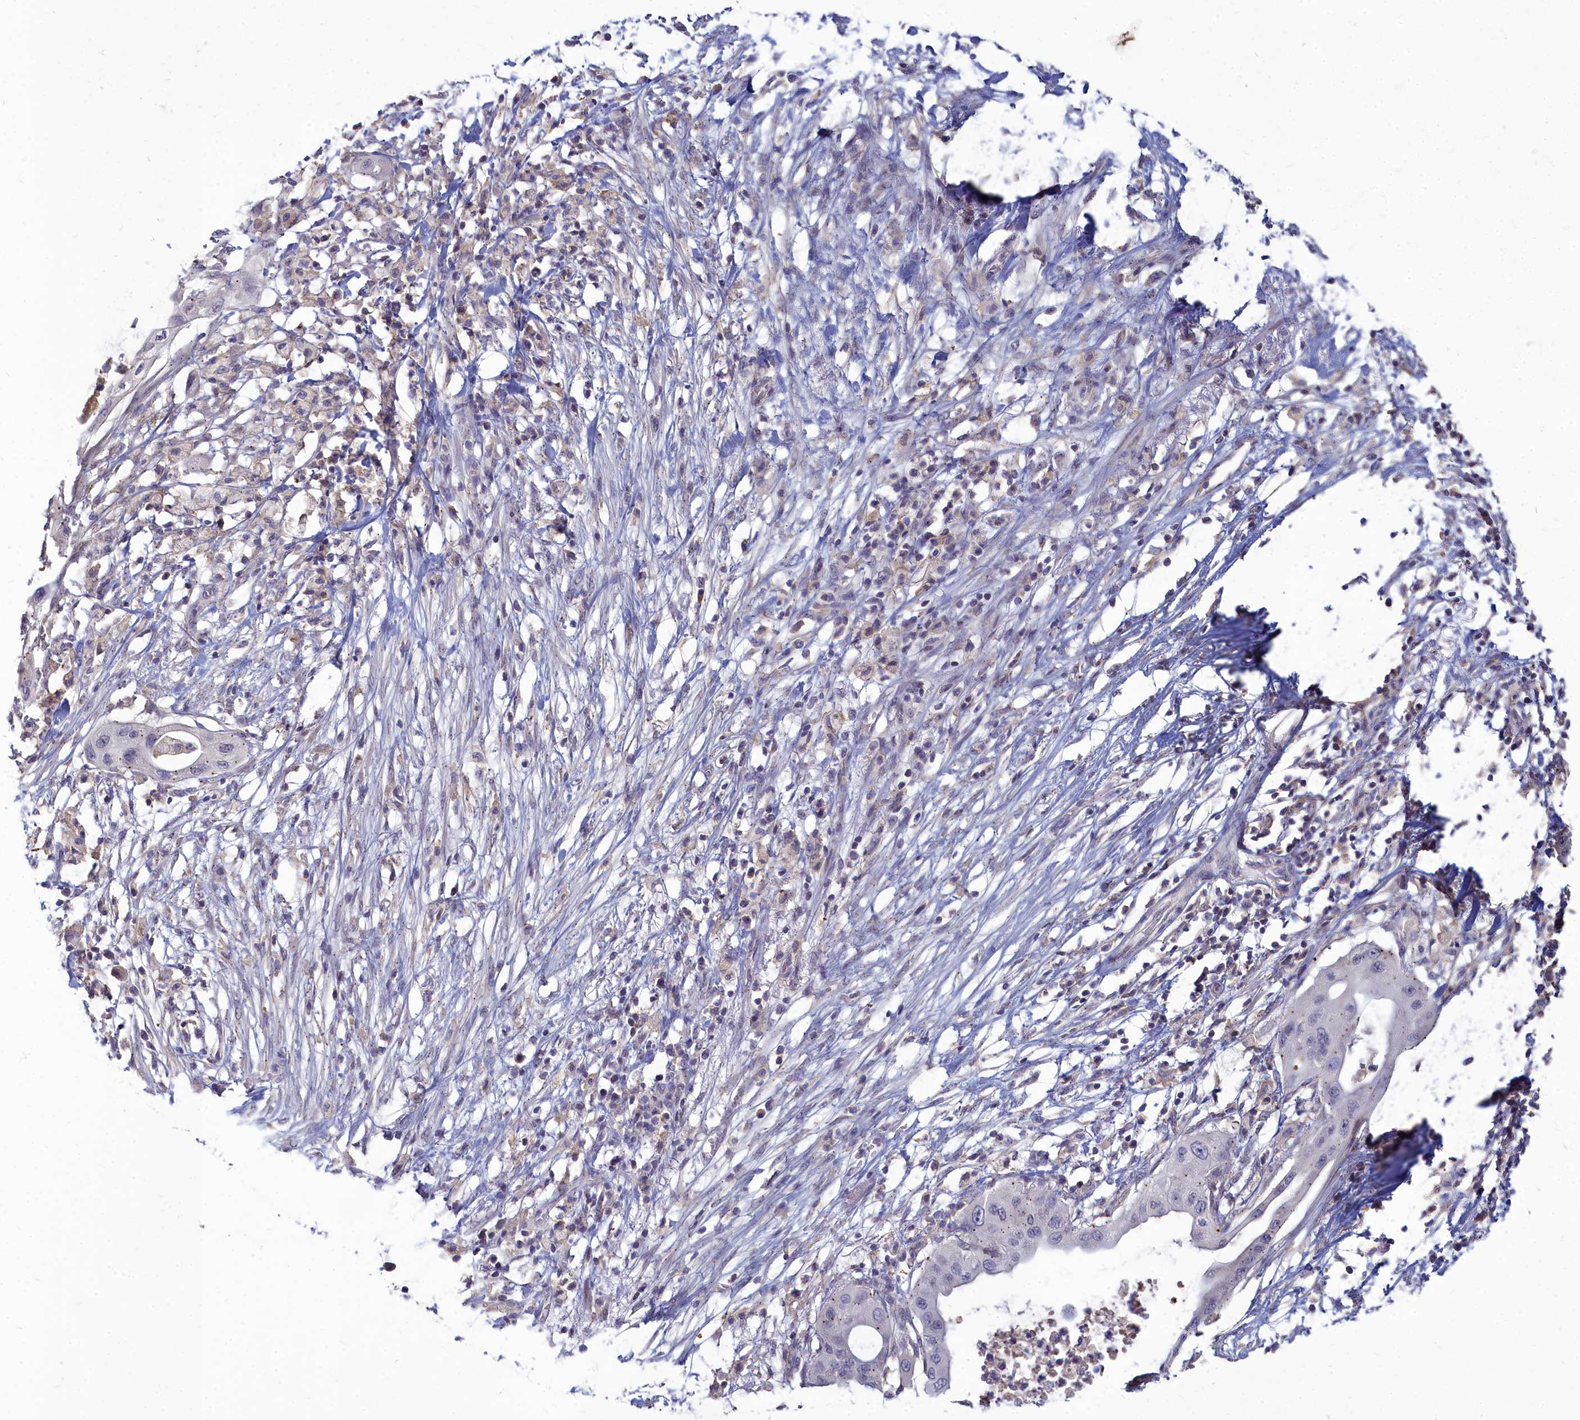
{"staining": {"intensity": "negative", "quantity": "none", "location": "none"}, "tissue": "pancreatic cancer", "cell_type": "Tumor cells", "image_type": "cancer", "snomed": [{"axis": "morphology", "description": "Adenocarcinoma, NOS"}, {"axis": "topography", "description": "Pancreas"}], "caption": "High power microscopy histopathology image of an immunohistochemistry micrograph of adenocarcinoma (pancreatic), revealing no significant expression in tumor cells.", "gene": "NOXA1", "patient": {"sex": "male", "age": 68}}